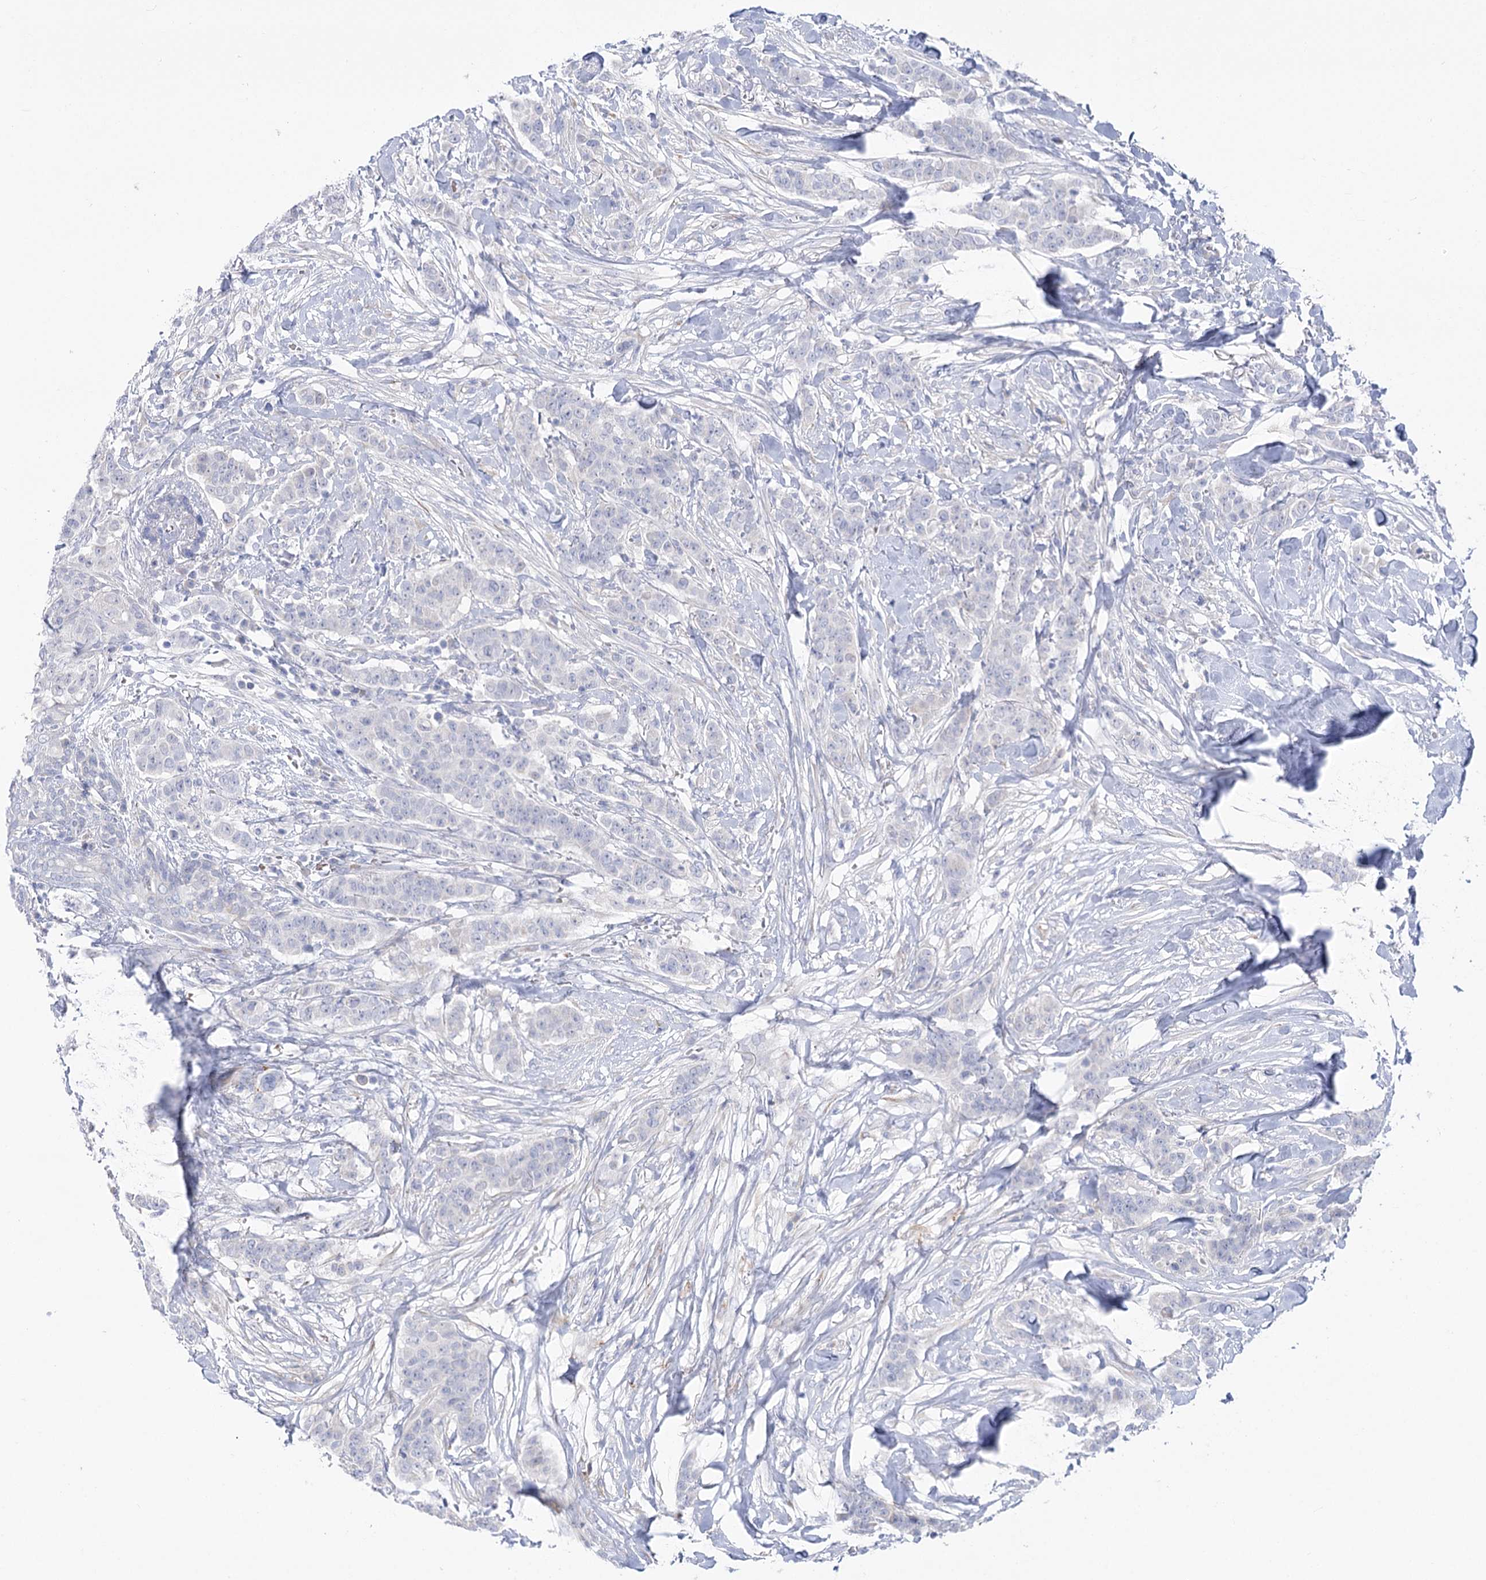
{"staining": {"intensity": "negative", "quantity": "none", "location": "none"}, "tissue": "breast cancer", "cell_type": "Tumor cells", "image_type": "cancer", "snomed": [{"axis": "morphology", "description": "Duct carcinoma"}, {"axis": "topography", "description": "Breast"}], "caption": "The photomicrograph reveals no significant expression in tumor cells of intraductal carcinoma (breast).", "gene": "SIAE", "patient": {"sex": "female", "age": 40}}